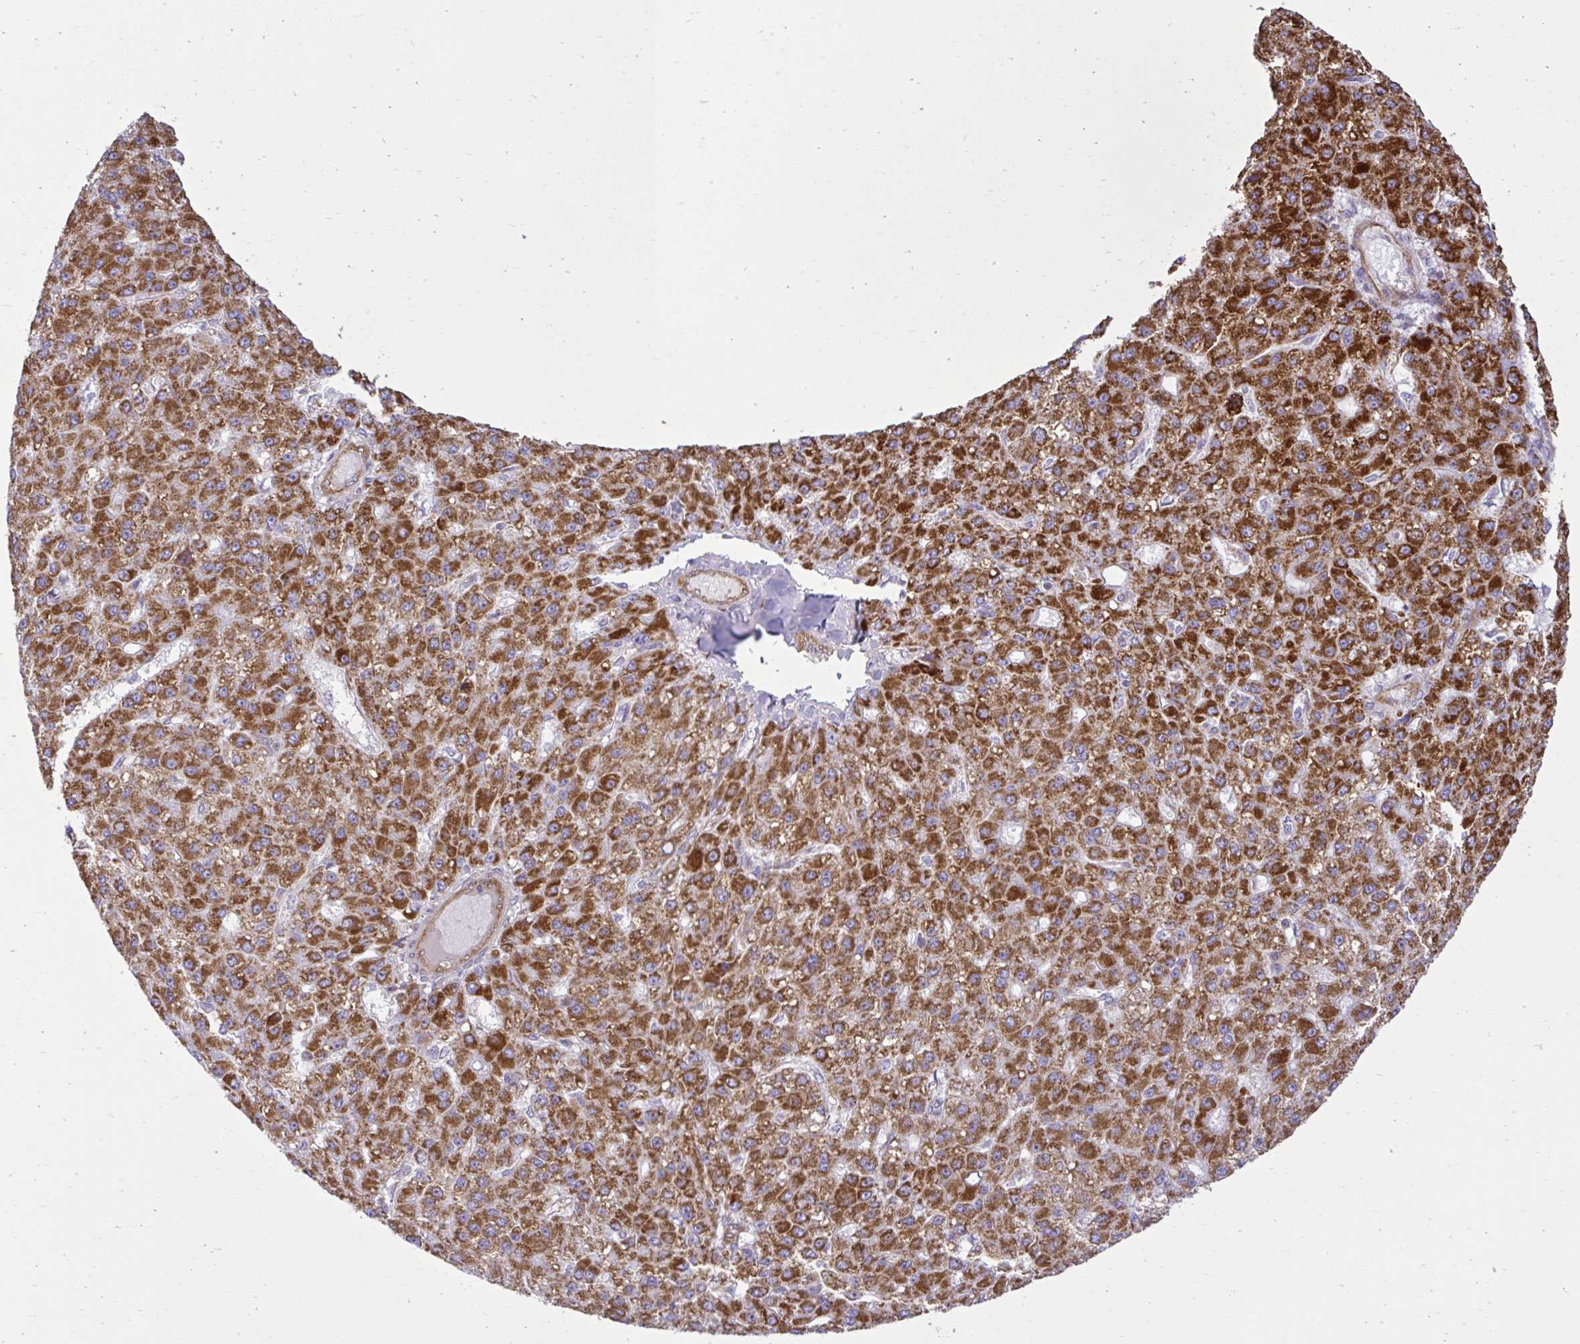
{"staining": {"intensity": "strong", "quantity": ">75%", "location": "cytoplasmic/membranous"}, "tissue": "liver cancer", "cell_type": "Tumor cells", "image_type": "cancer", "snomed": [{"axis": "morphology", "description": "Carcinoma, Hepatocellular, NOS"}, {"axis": "topography", "description": "Liver"}], "caption": "Strong cytoplasmic/membranous protein staining is present in about >75% of tumor cells in liver cancer (hepatocellular carcinoma).", "gene": "LIMS1", "patient": {"sex": "male", "age": 67}}